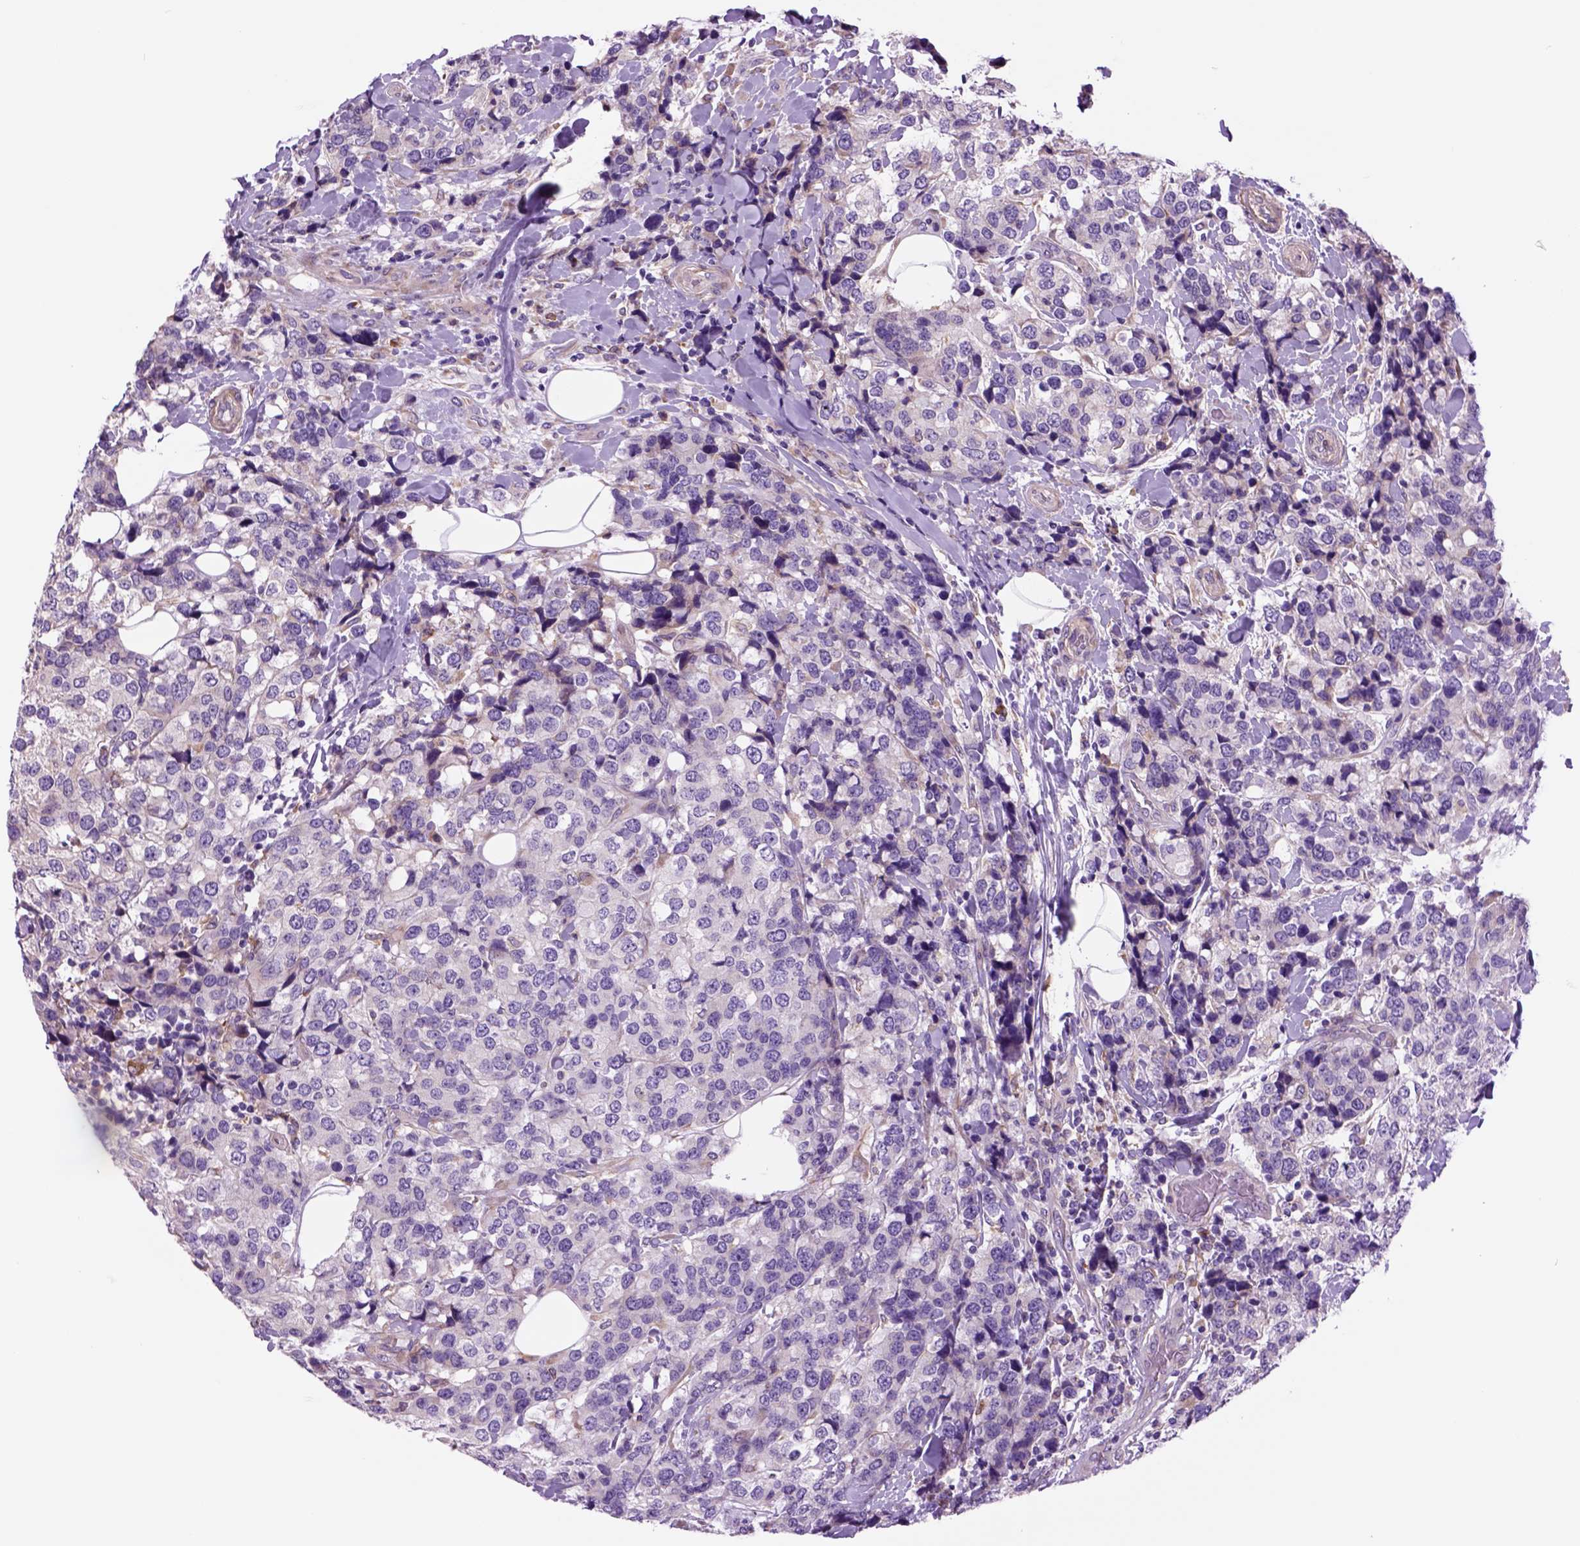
{"staining": {"intensity": "negative", "quantity": "none", "location": "none"}, "tissue": "breast cancer", "cell_type": "Tumor cells", "image_type": "cancer", "snomed": [{"axis": "morphology", "description": "Lobular carcinoma"}, {"axis": "topography", "description": "Breast"}], "caption": "Breast cancer (lobular carcinoma) stained for a protein using immunohistochemistry (IHC) demonstrates no expression tumor cells.", "gene": "PIAS3", "patient": {"sex": "female", "age": 59}}